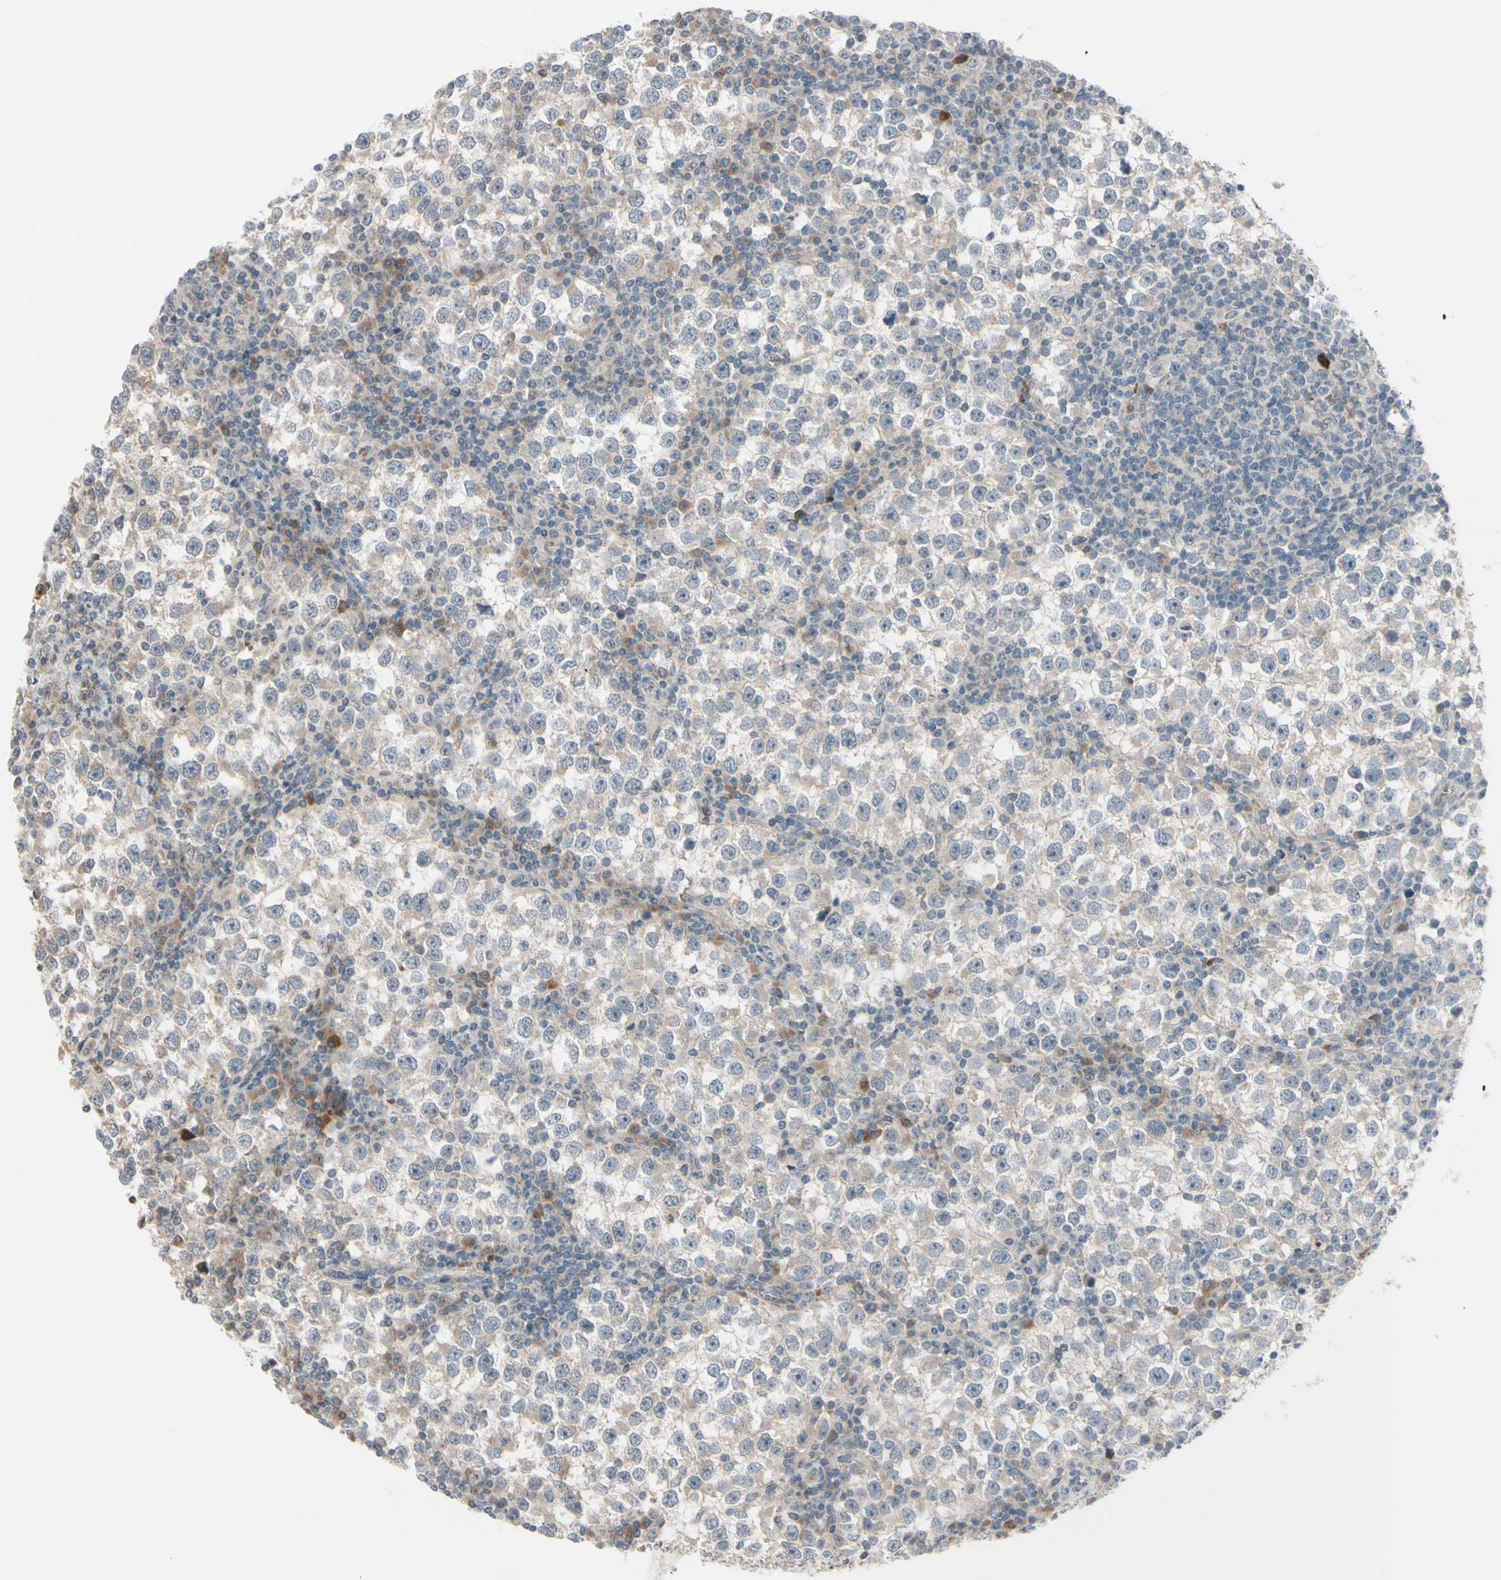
{"staining": {"intensity": "weak", "quantity": "25%-75%", "location": "cytoplasmic/membranous"}, "tissue": "testis cancer", "cell_type": "Tumor cells", "image_type": "cancer", "snomed": [{"axis": "morphology", "description": "Seminoma, NOS"}, {"axis": "topography", "description": "Testis"}], "caption": "Seminoma (testis) stained for a protein displays weak cytoplasmic/membranous positivity in tumor cells.", "gene": "FGF10", "patient": {"sex": "male", "age": 65}}